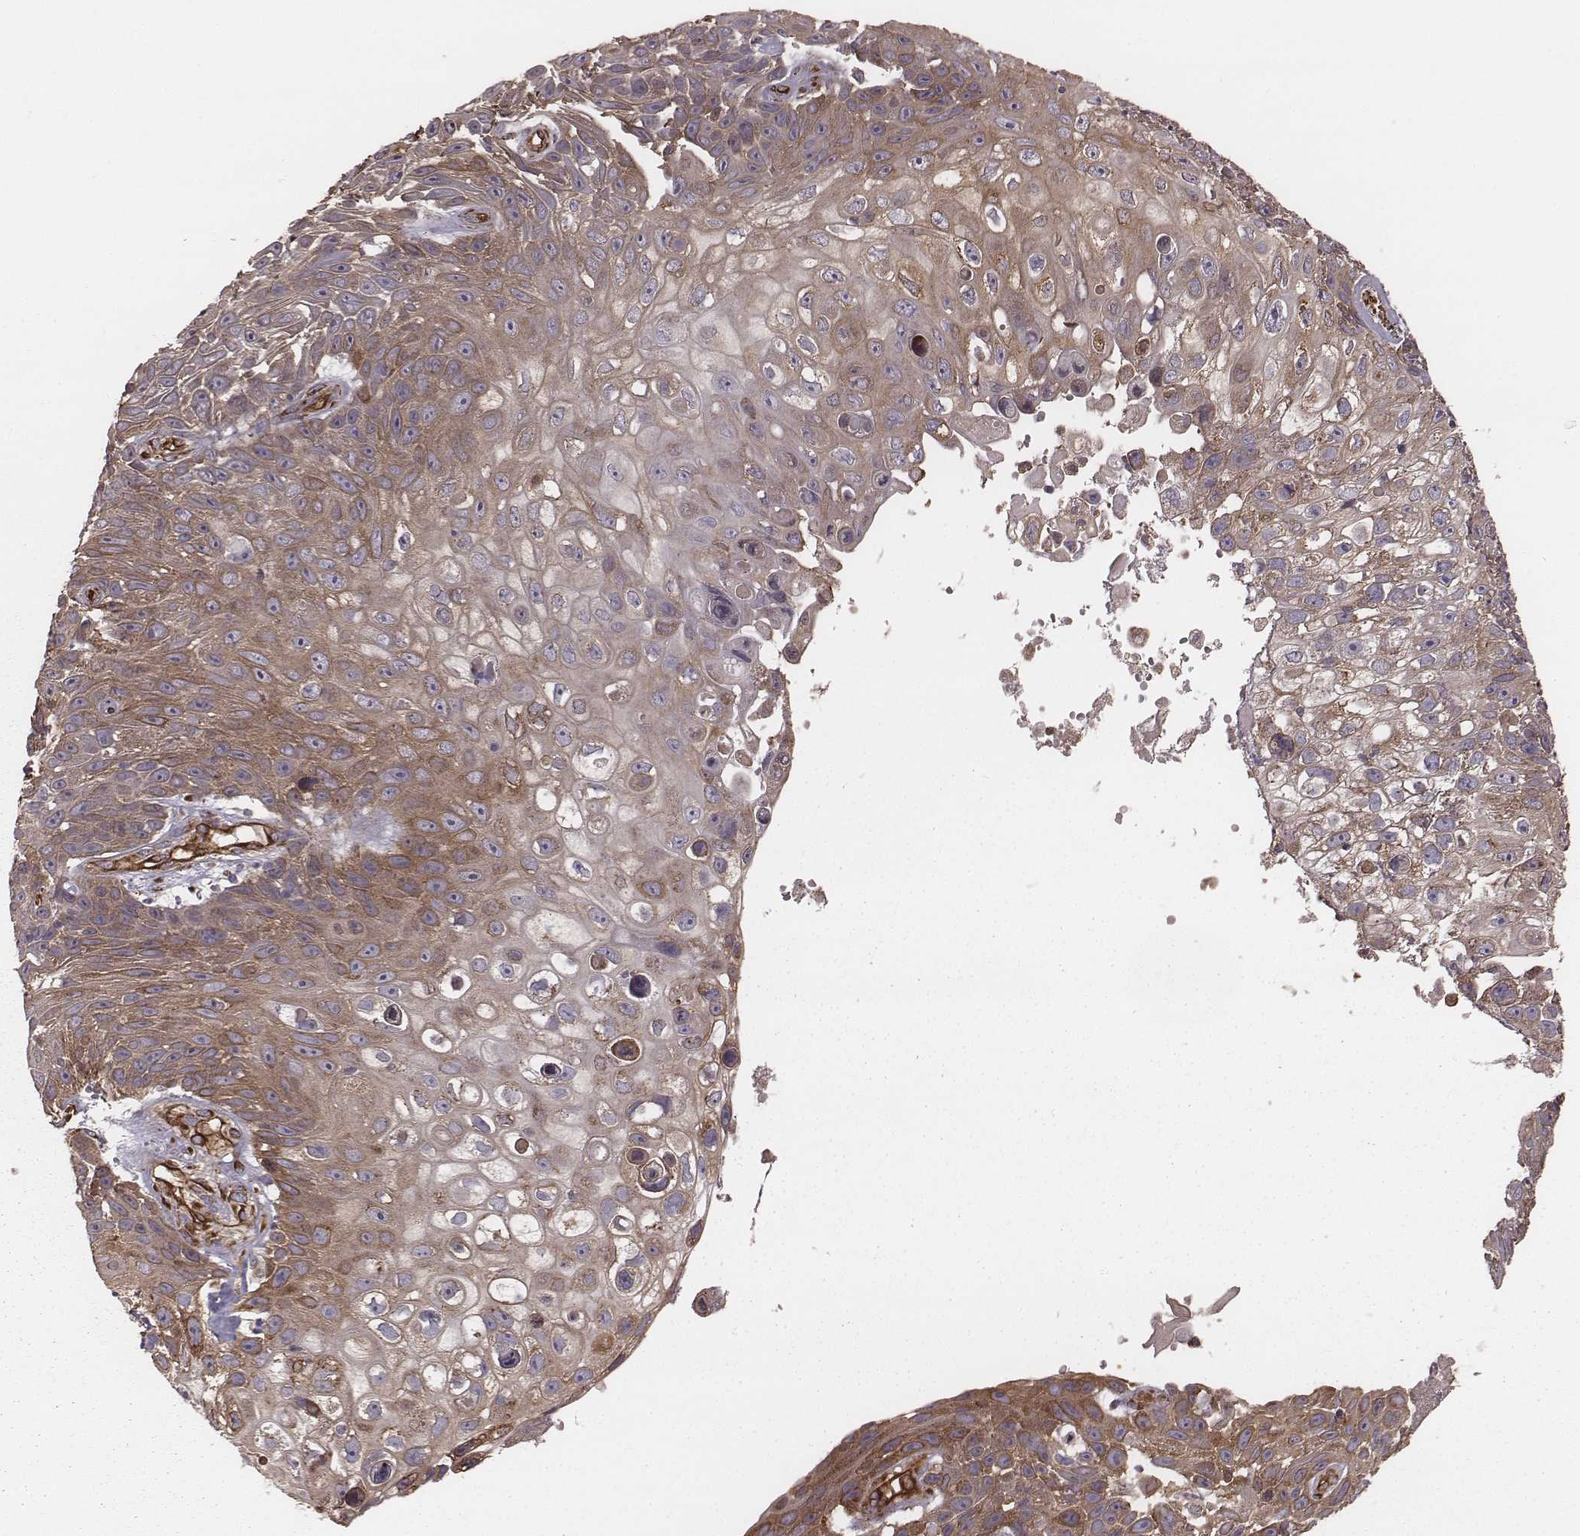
{"staining": {"intensity": "moderate", "quantity": "25%-75%", "location": "cytoplasmic/membranous"}, "tissue": "skin cancer", "cell_type": "Tumor cells", "image_type": "cancer", "snomed": [{"axis": "morphology", "description": "Squamous cell carcinoma, NOS"}, {"axis": "topography", "description": "Skin"}], "caption": "This is a micrograph of immunohistochemistry (IHC) staining of skin squamous cell carcinoma, which shows moderate expression in the cytoplasmic/membranous of tumor cells.", "gene": "PALMD", "patient": {"sex": "male", "age": 82}}